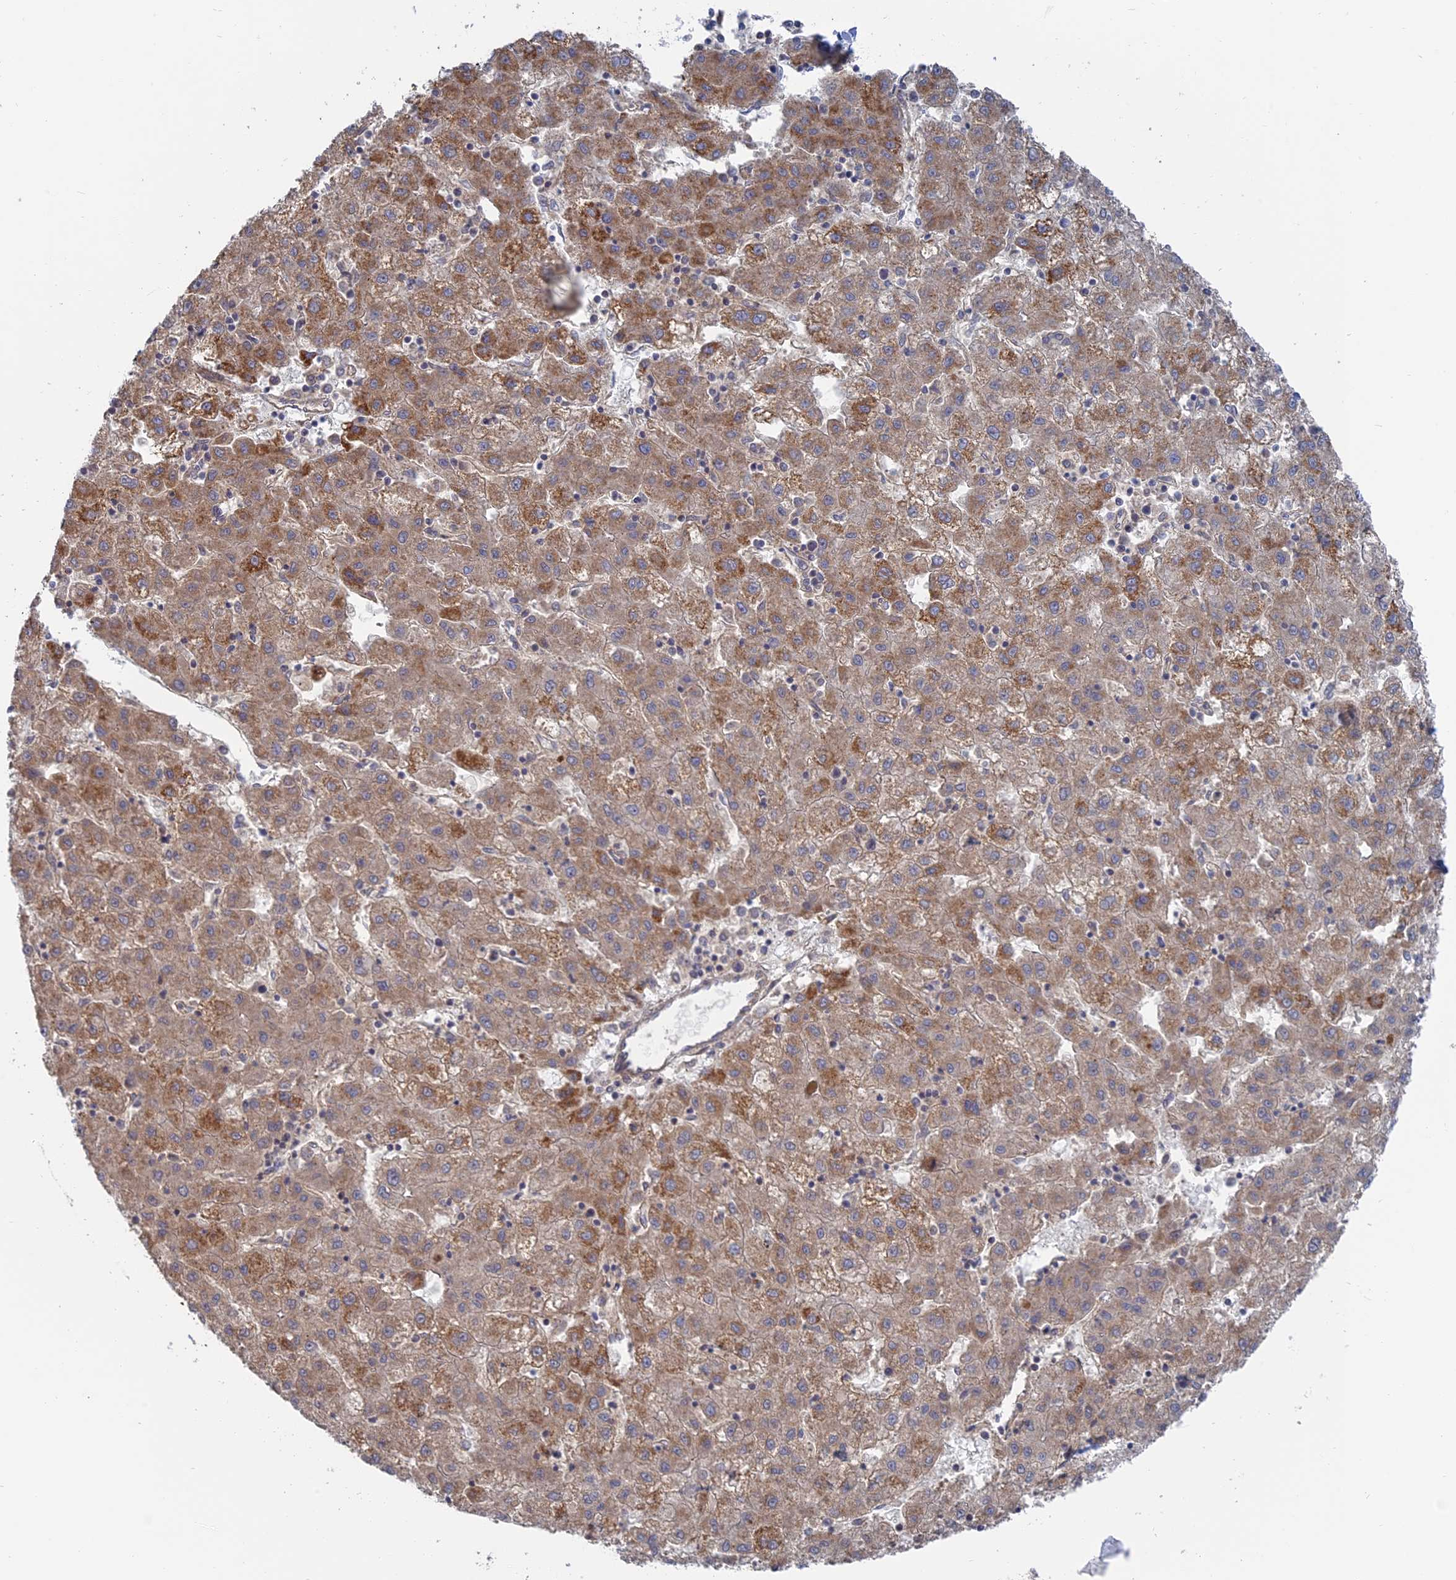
{"staining": {"intensity": "moderate", "quantity": "25%-75%", "location": "cytoplasmic/membranous"}, "tissue": "liver cancer", "cell_type": "Tumor cells", "image_type": "cancer", "snomed": [{"axis": "morphology", "description": "Carcinoma, Hepatocellular, NOS"}, {"axis": "topography", "description": "Liver"}], "caption": "Immunohistochemistry histopathology image of liver hepatocellular carcinoma stained for a protein (brown), which exhibits medium levels of moderate cytoplasmic/membranous expression in approximately 25%-75% of tumor cells.", "gene": "TBC1D30", "patient": {"sex": "male", "age": 72}}